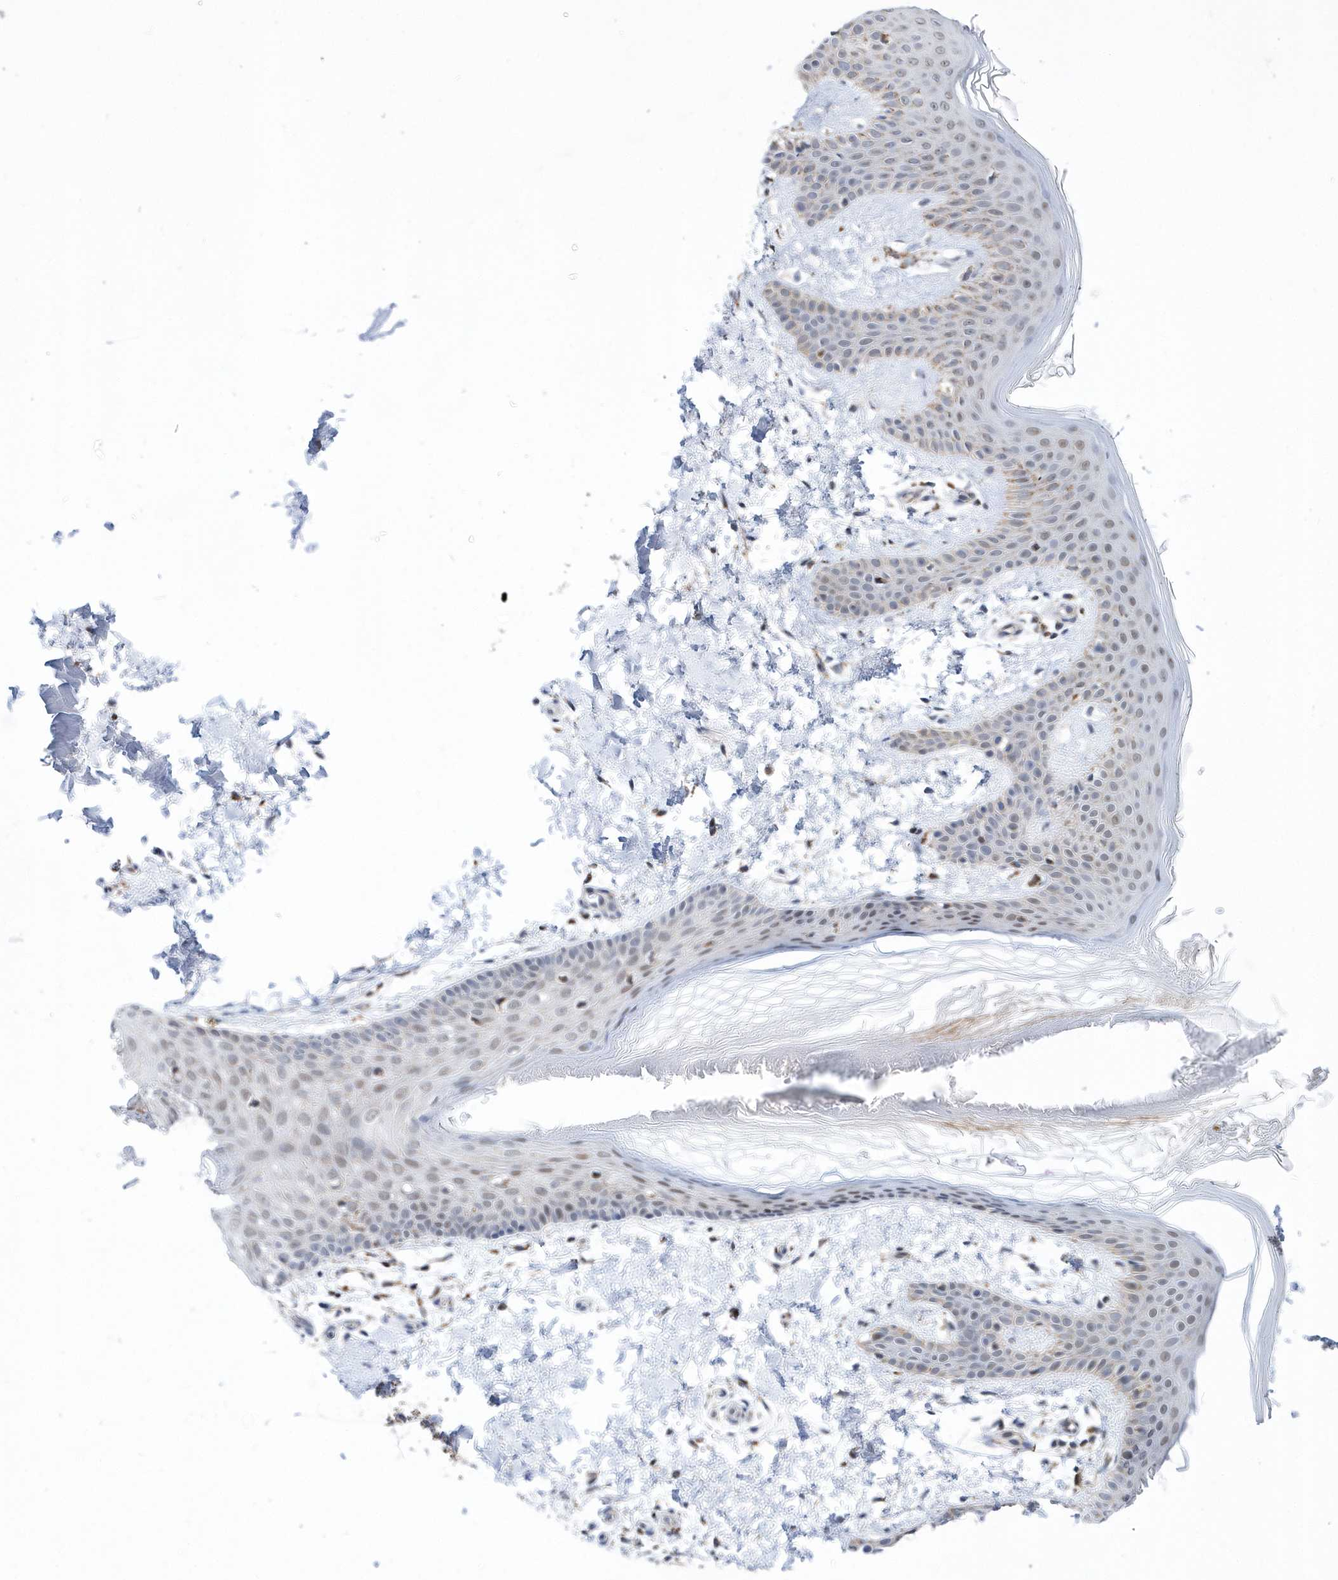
{"staining": {"intensity": "negative", "quantity": "none", "location": "none"}, "tissue": "skin", "cell_type": "Fibroblasts", "image_type": "normal", "snomed": [{"axis": "morphology", "description": "Normal tissue, NOS"}, {"axis": "topography", "description": "Skin"}], "caption": "Skin was stained to show a protein in brown. There is no significant expression in fibroblasts.", "gene": "SPATA5", "patient": {"sex": "male", "age": 36}}